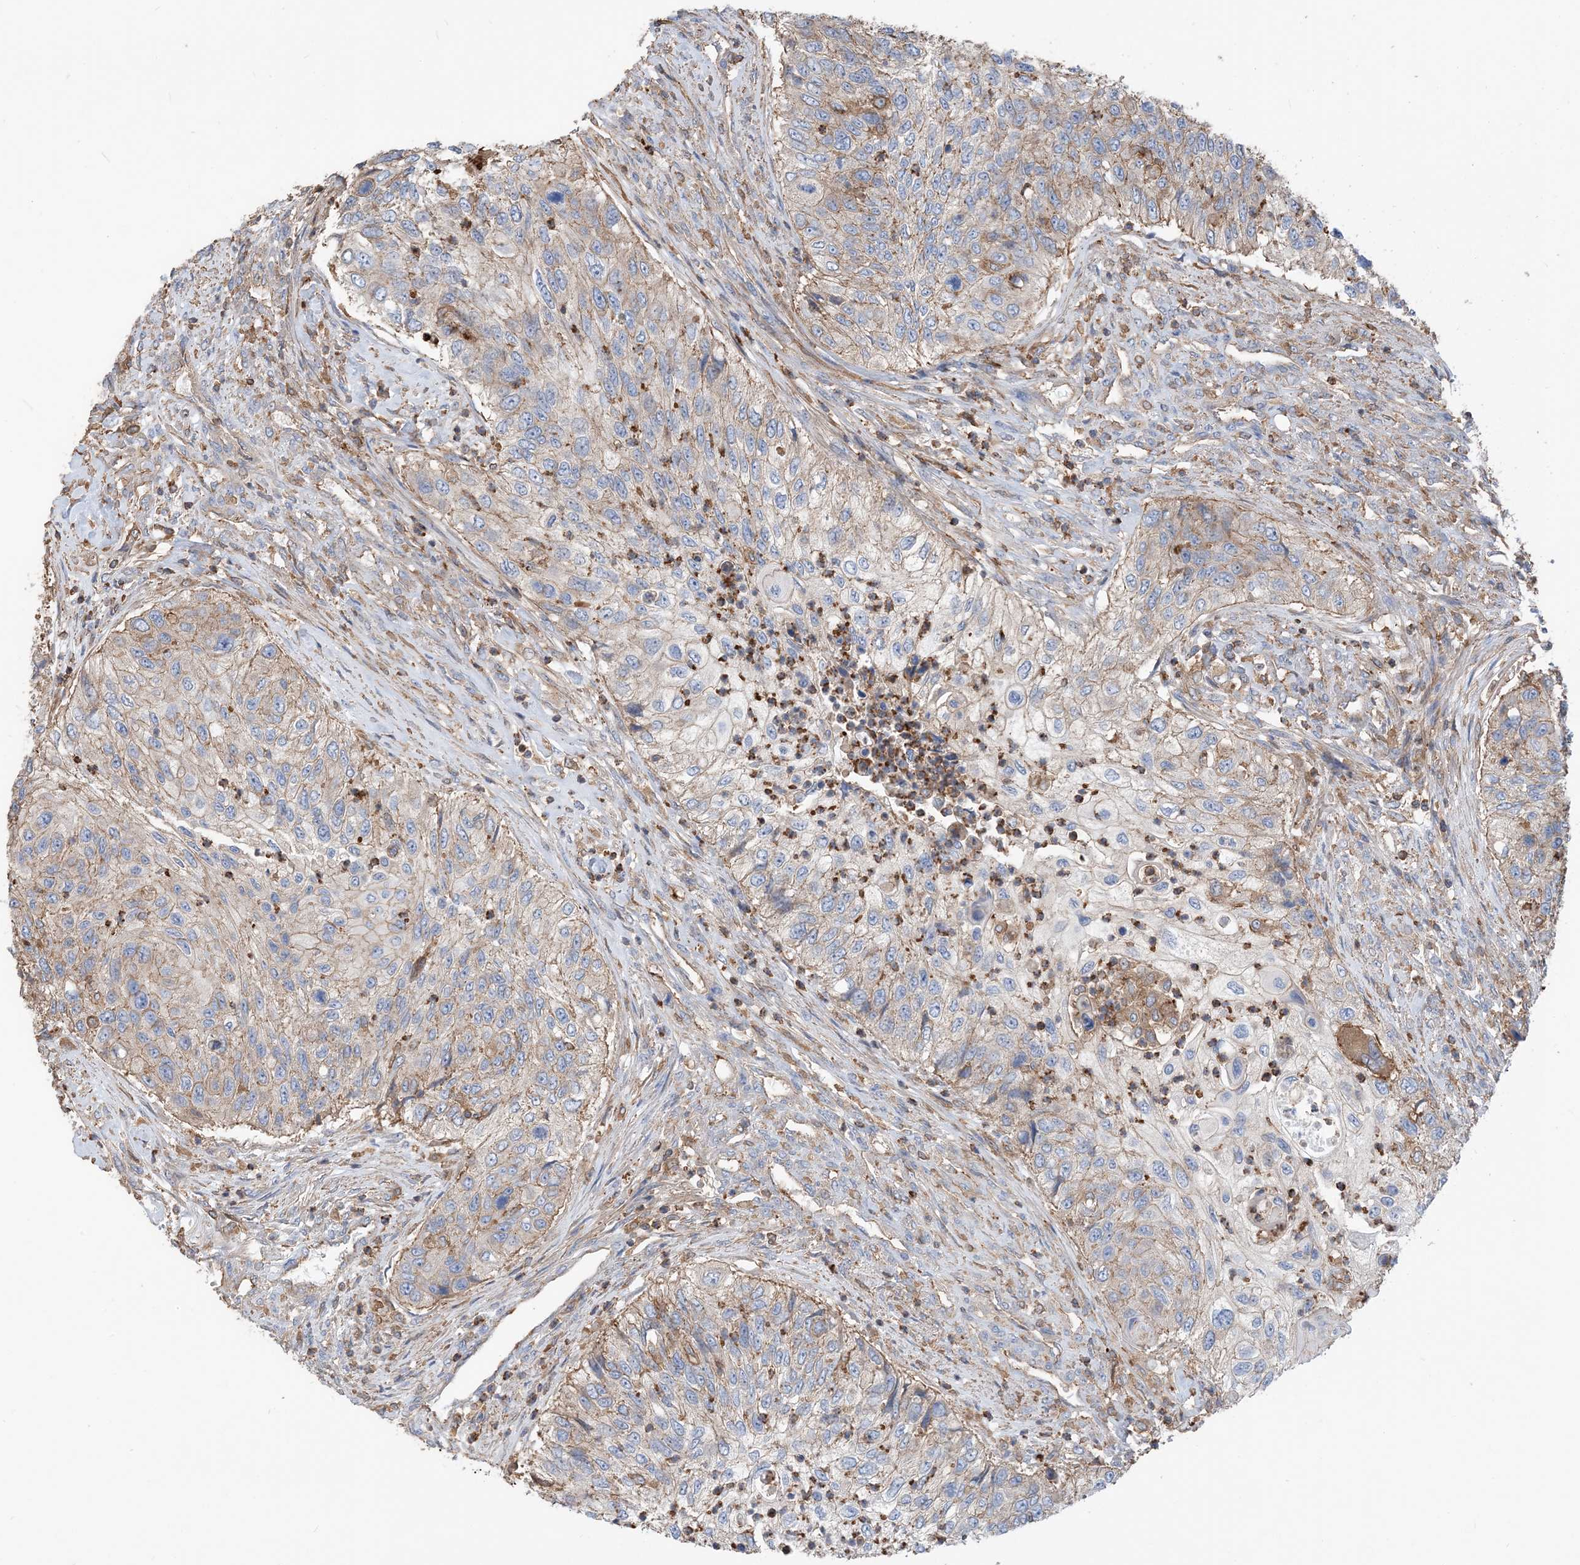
{"staining": {"intensity": "weak", "quantity": "<25%", "location": "cytoplasmic/membranous"}, "tissue": "urothelial cancer", "cell_type": "Tumor cells", "image_type": "cancer", "snomed": [{"axis": "morphology", "description": "Urothelial carcinoma, High grade"}, {"axis": "topography", "description": "Urinary bladder"}], "caption": "A high-resolution histopathology image shows immunohistochemistry staining of high-grade urothelial carcinoma, which demonstrates no significant staining in tumor cells.", "gene": "PARVG", "patient": {"sex": "female", "age": 60}}